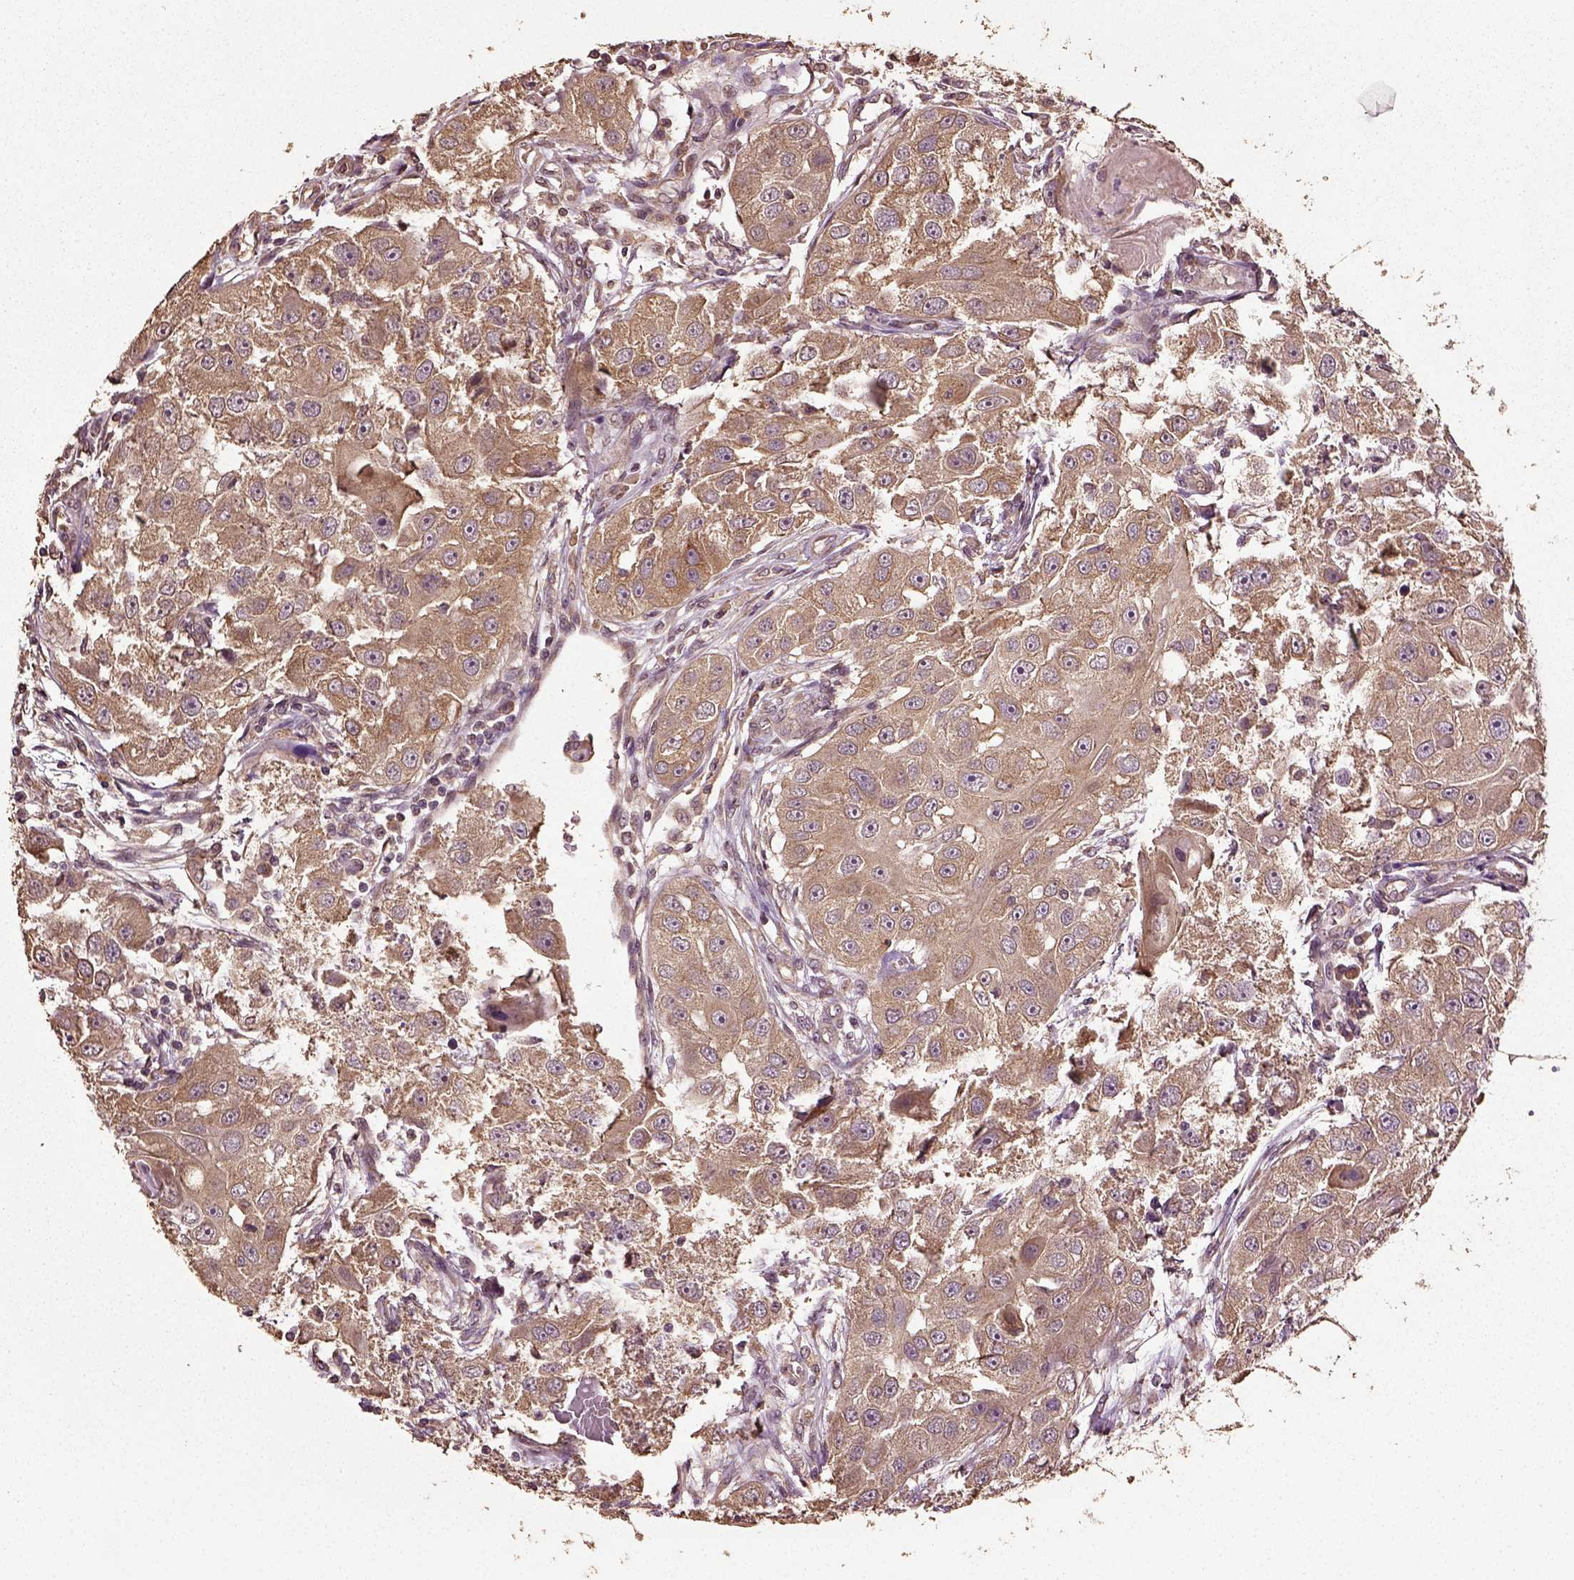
{"staining": {"intensity": "moderate", "quantity": ">75%", "location": "cytoplasmic/membranous"}, "tissue": "head and neck cancer", "cell_type": "Tumor cells", "image_type": "cancer", "snomed": [{"axis": "morphology", "description": "Squamous cell carcinoma, NOS"}, {"axis": "topography", "description": "Head-Neck"}], "caption": "DAB immunohistochemical staining of human head and neck squamous cell carcinoma shows moderate cytoplasmic/membranous protein staining in approximately >75% of tumor cells.", "gene": "ERV3-1", "patient": {"sex": "male", "age": 51}}